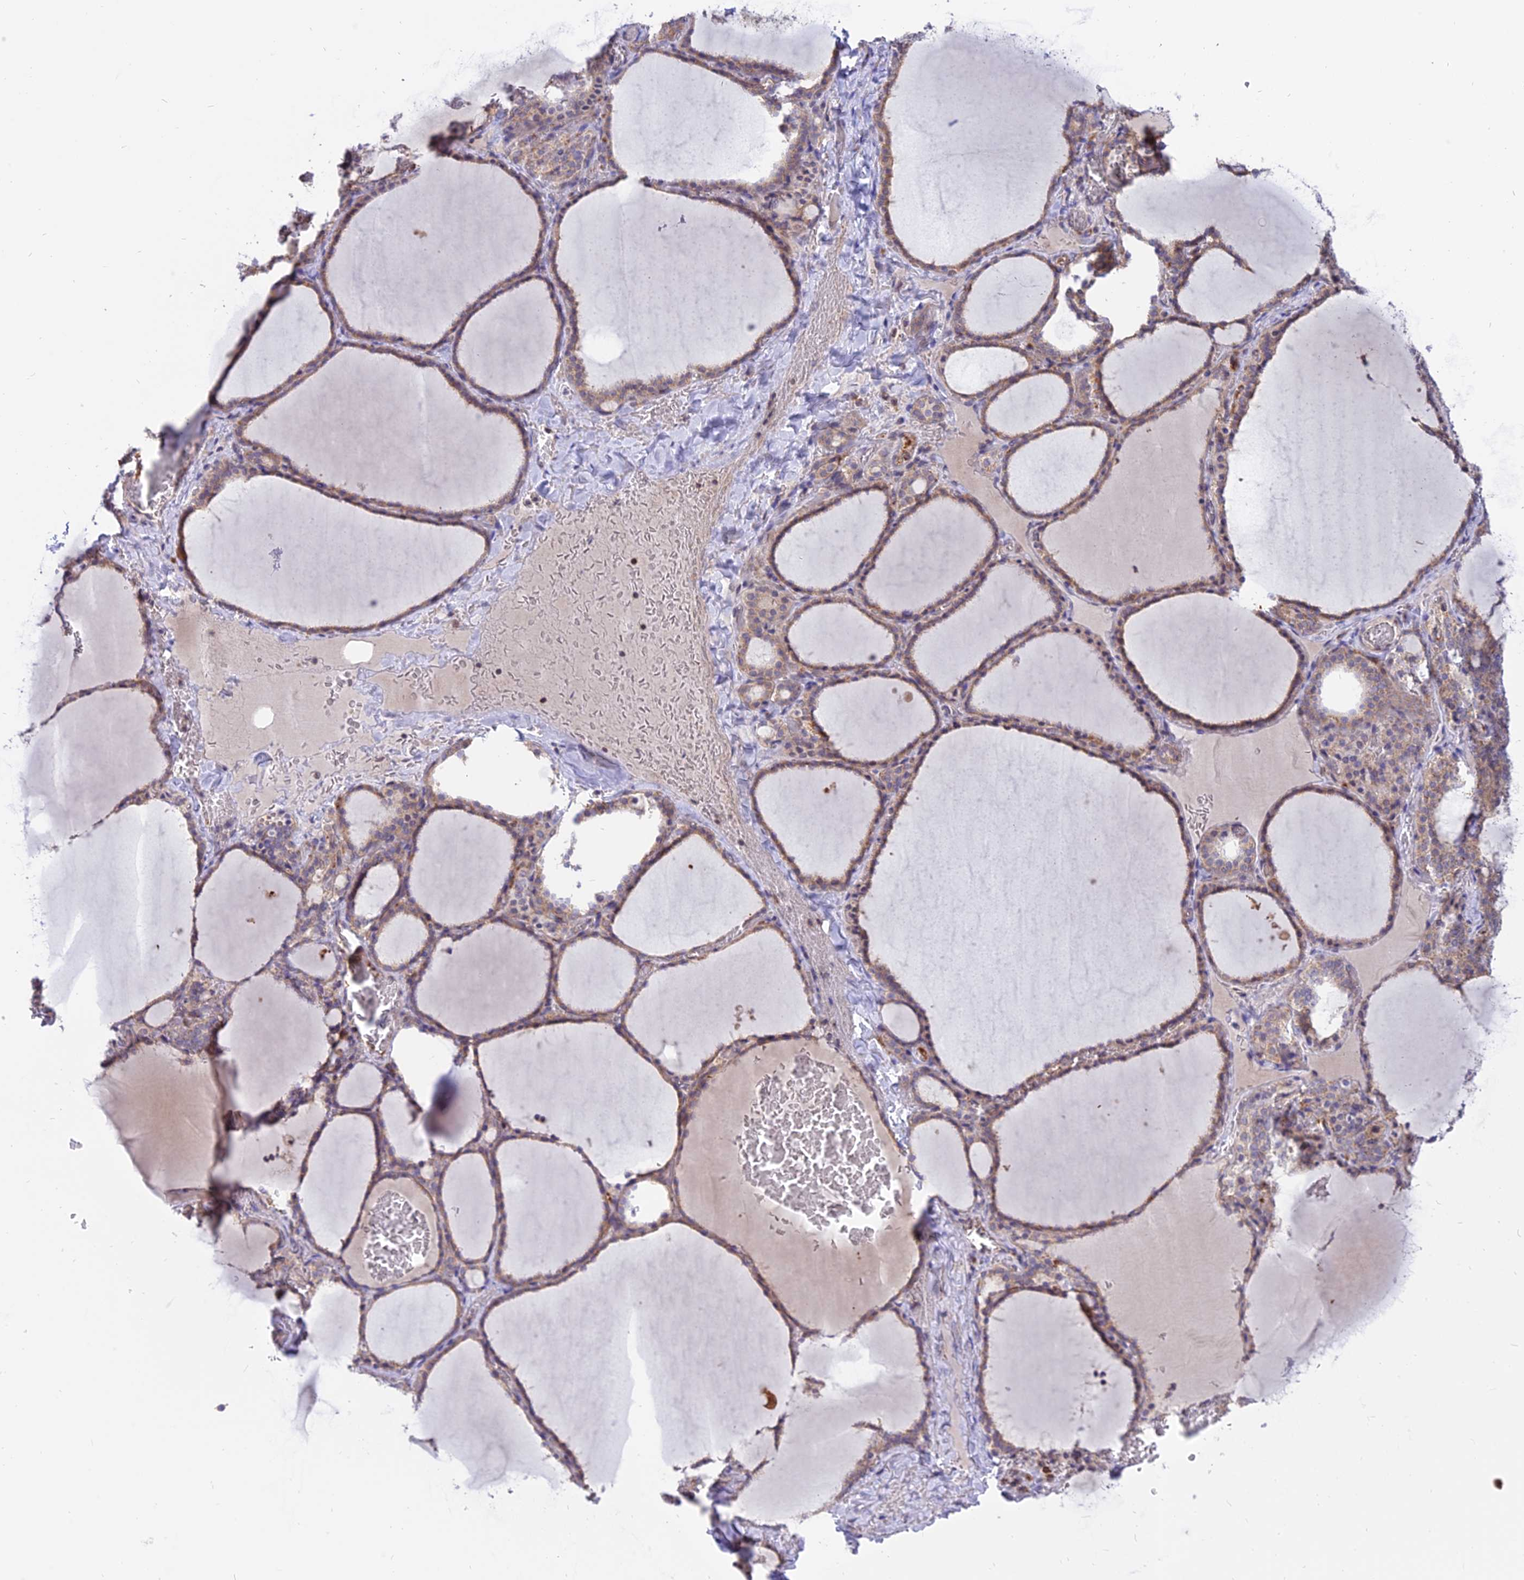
{"staining": {"intensity": "moderate", "quantity": ">75%", "location": "cytoplasmic/membranous"}, "tissue": "thyroid gland", "cell_type": "Glandular cells", "image_type": "normal", "snomed": [{"axis": "morphology", "description": "Normal tissue, NOS"}, {"axis": "topography", "description": "Thyroid gland"}], "caption": "Normal thyroid gland shows moderate cytoplasmic/membranous expression in about >75% of glandular cells.", "gene": "IL21R", "patient": {"sex": "female", "age": 39}}